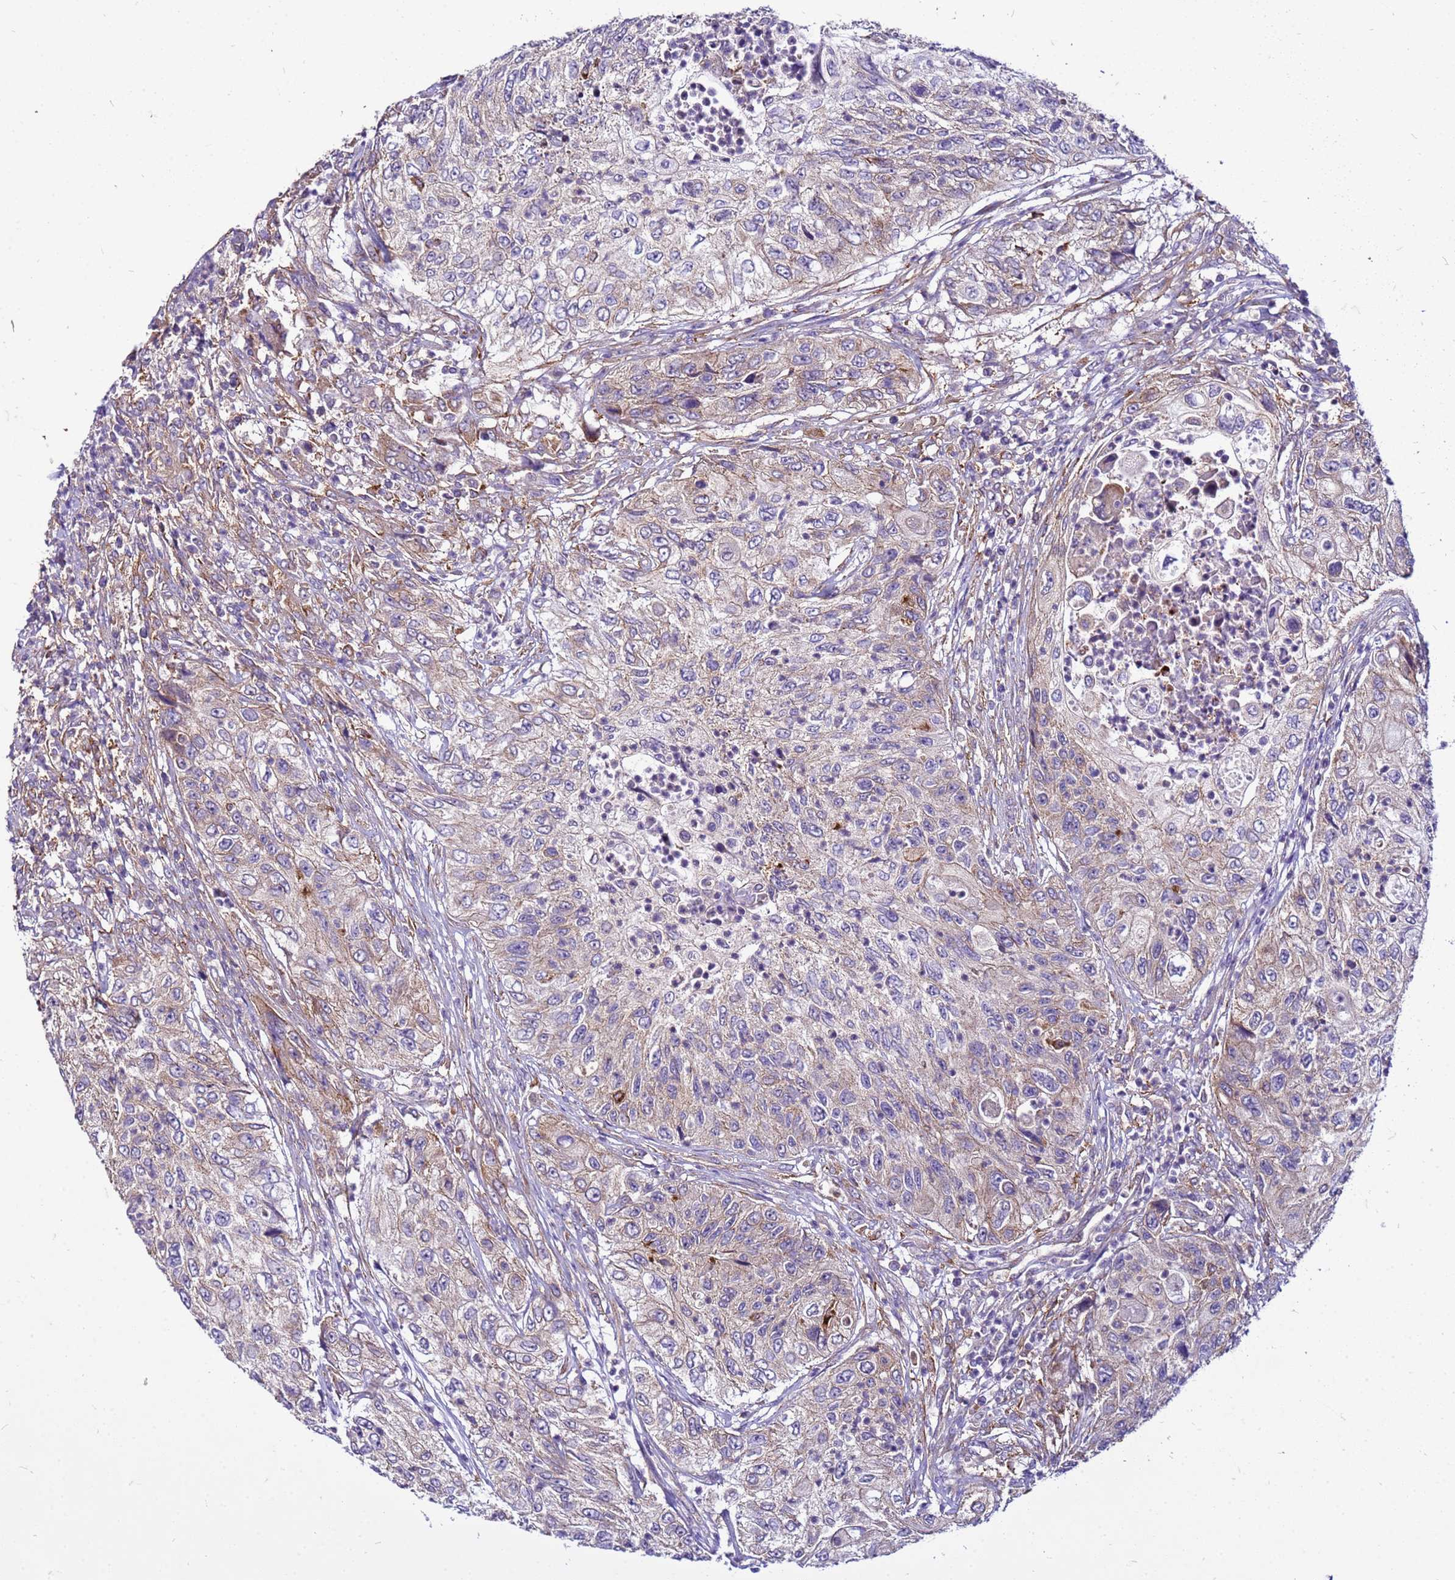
{"staining": {"intensity": "weak", "quantity": "<25%", "location": "cytoplasmic/membranous"}, "tissue": "urothelial cancer", "cell_type": "Tumor cells", "image_type": "cancer", "snomed": [{"axis": "morphology", "description": "Urothelial carcinoma, High grade"}, {"axis": "topography", "description": "Urinary bladder"}], "caption": "DAB (3,3'-diaminobenzidine) immunohistochemical staining of human urothelial cancer displays no significant staining in tumor cells.", "gene": "PKD1", "patient": {"sex": "female", "age": 60}}